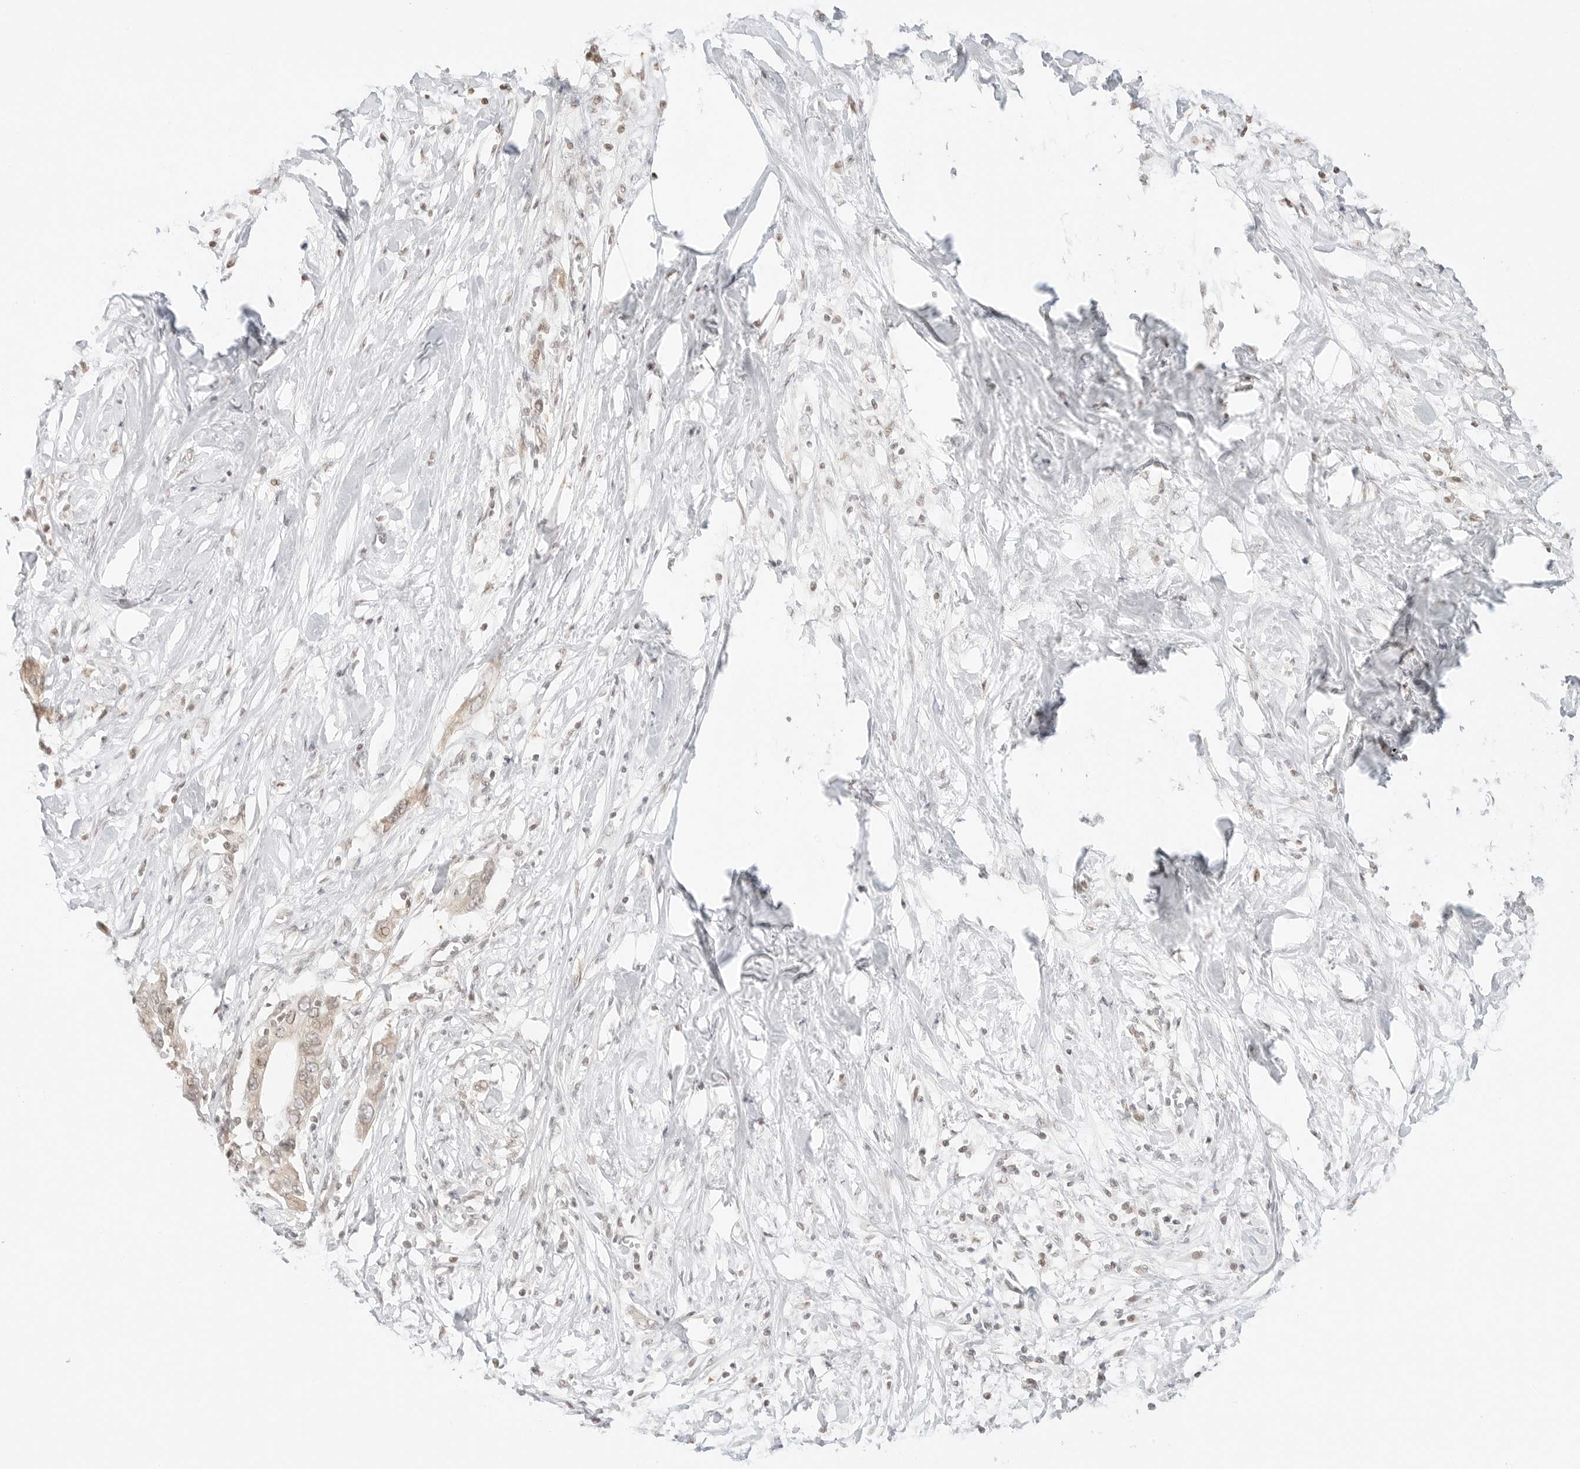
{"staining": {"intensity": "weak", "quantity": ">75%", "location": "nuclear"}, "tissue": "pancreatic cancer", "cell_type": "Tumor cells", "image_type": "cancer", "snomed": [{"axis": "morphology", "description": "Normal tissue, NOS"}, {"axis": "morphology", "description": "Adenocarcinoma, NOS"}, {"axis": "topography", "description": "Pancreas"}, {"axis": "topography", "description": "Peripheral nerve tissue"}], "caption": "Brown immunohistochemical staining in pancreatic cancer reveals weak nuclear staining in approximately >75% of tumor cells.", "gene": "RPS6KL1", "patient": {"sex": "male", "age": 59}}